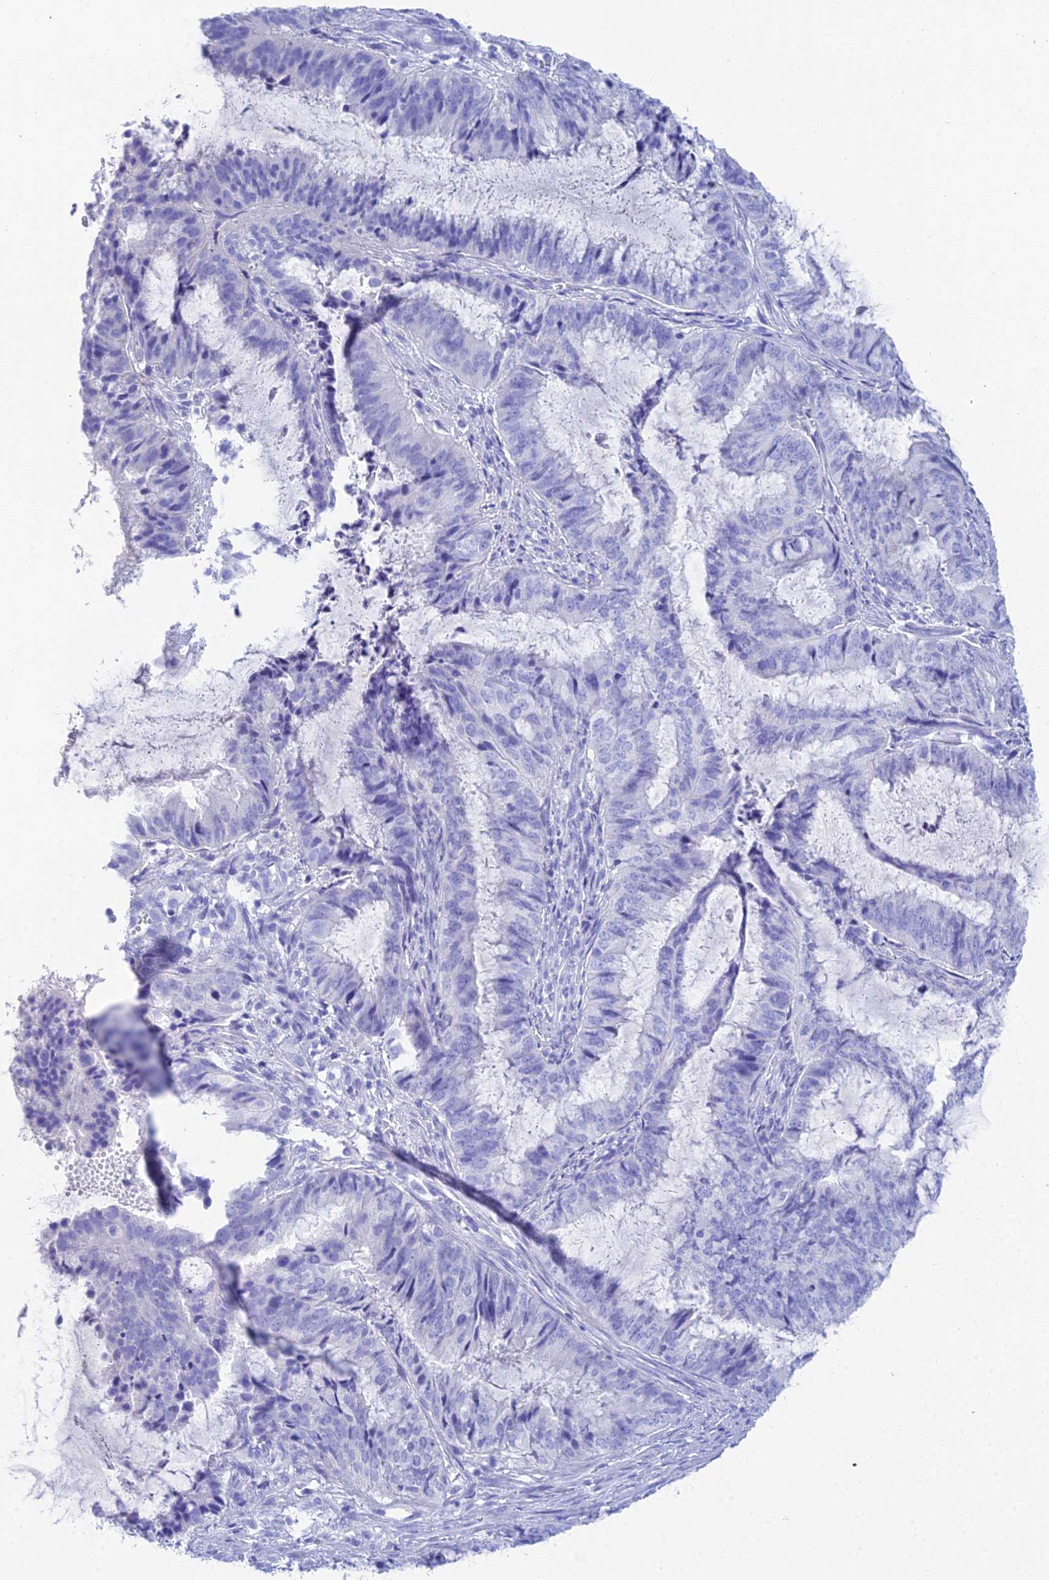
{"staining": {"intensity": "negative", "quantity": "none", "location": "none"}, "tissue": "endometrial cancer", "cell_type": "Tumor cells", "image_type": "cancer", "snomed": [{"axis": "morphology", "description": "Adenocarcinoma, NOS"}, {"axis": "topography", "description": "Endometrium"}], "caption": "This is a photomicrograph of immunohistochemistry (IHC) staining of endometrial cancer (adenocarcinoma), which shows no staining in tumor cells.", "gene": "REG1A", "patient": {"sex": "female", "age": 51}}